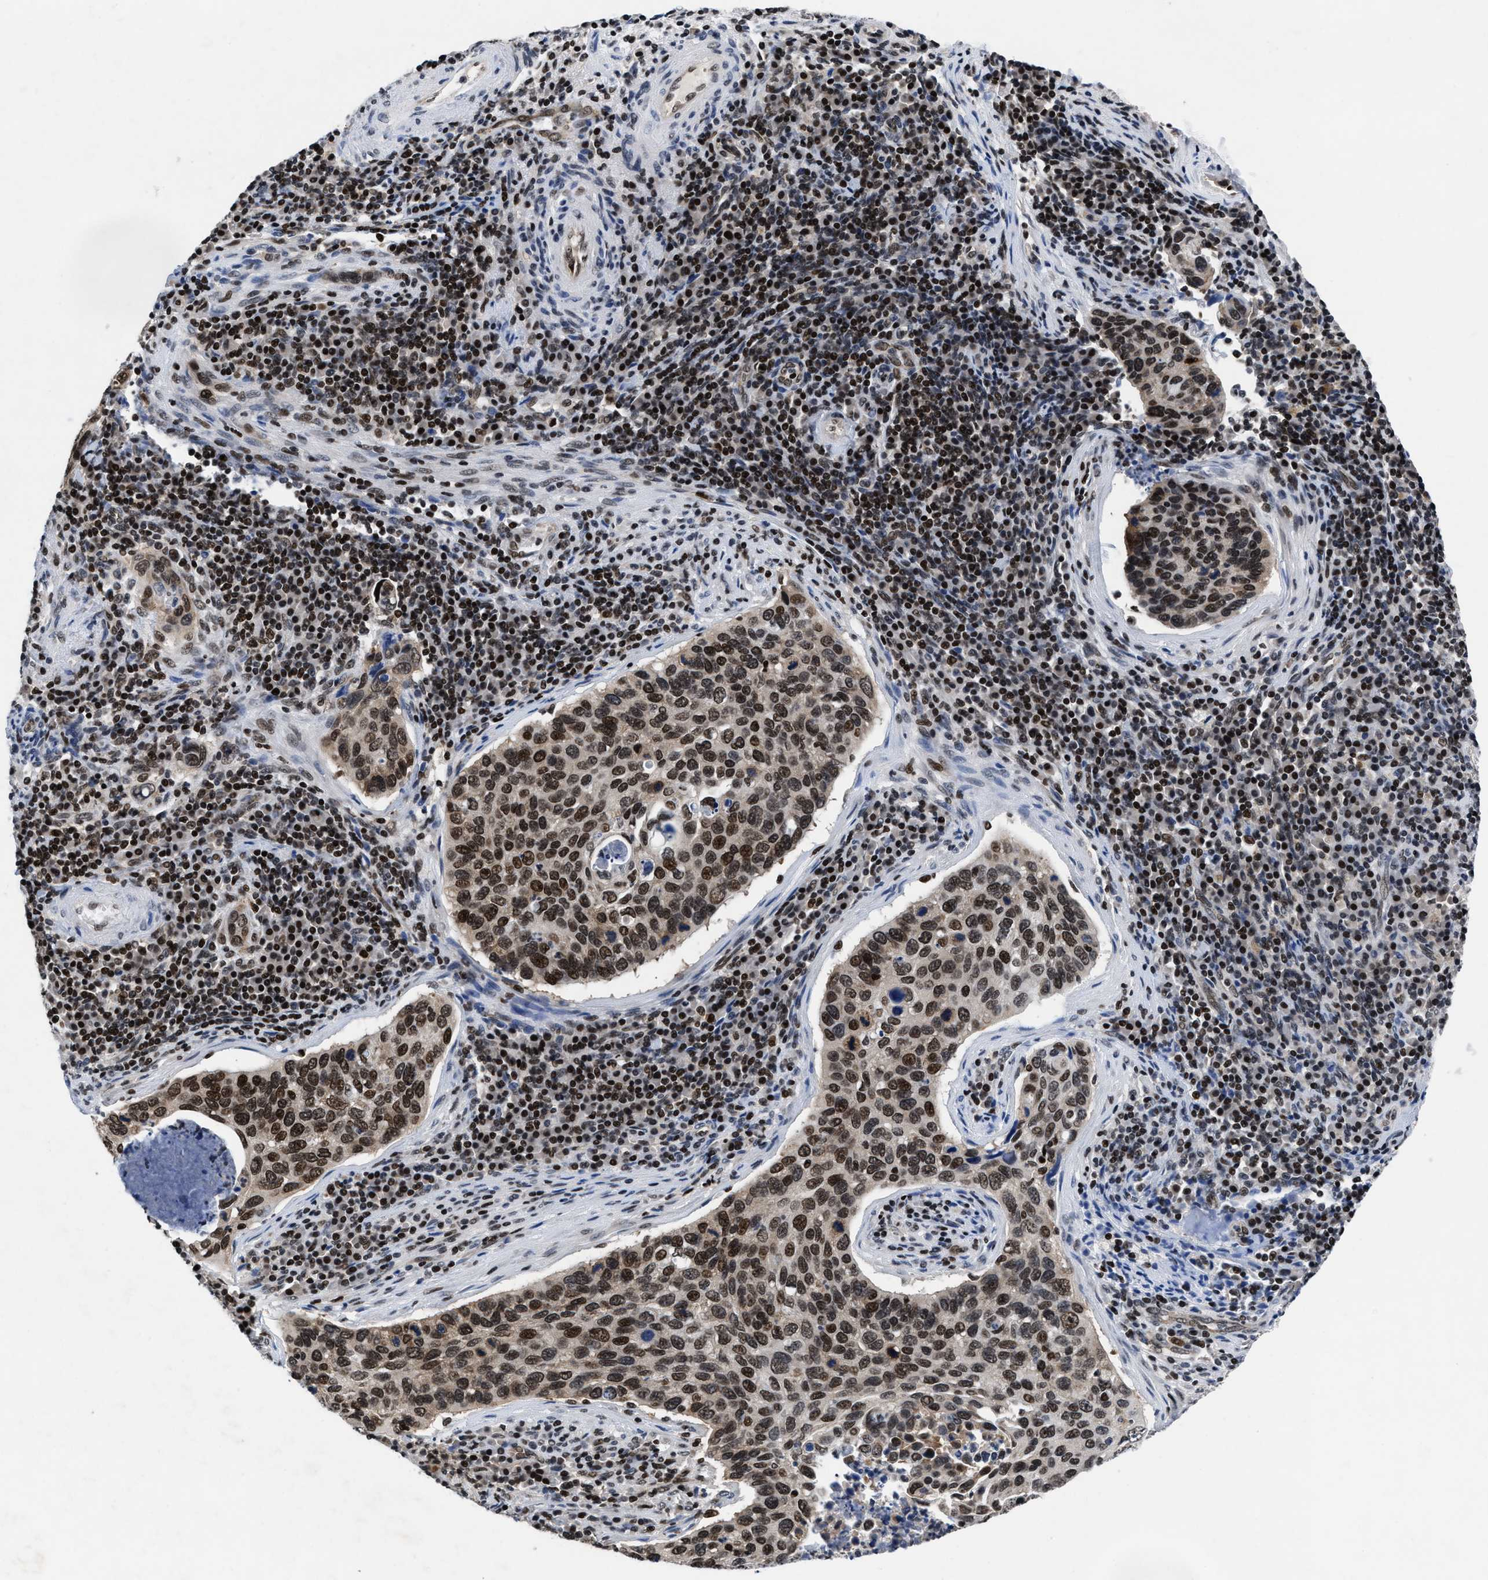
{"staining": {"intensity": "moderate", "quantity": ">75%", "location": "nuclear"}, "tissue": "cervical cancer", "cell_type": "Tumor cells", "image_type": "cancer", "snomed": [{"axis": "morphology", "description": "Squamous cell carcinoma, NOS"}, {"axis": "topography", "description": "Cervix"}], "caption": "A histopathology image of human cervical cancer (squamous cell carcinoma) stained for a protein exhibits moderate nuclear brown staining in tumor cells. (IHC, brightfield microscopy, high magnification).", "gene": "WDR81", "patient": {"sex": "female", "age": 53}}